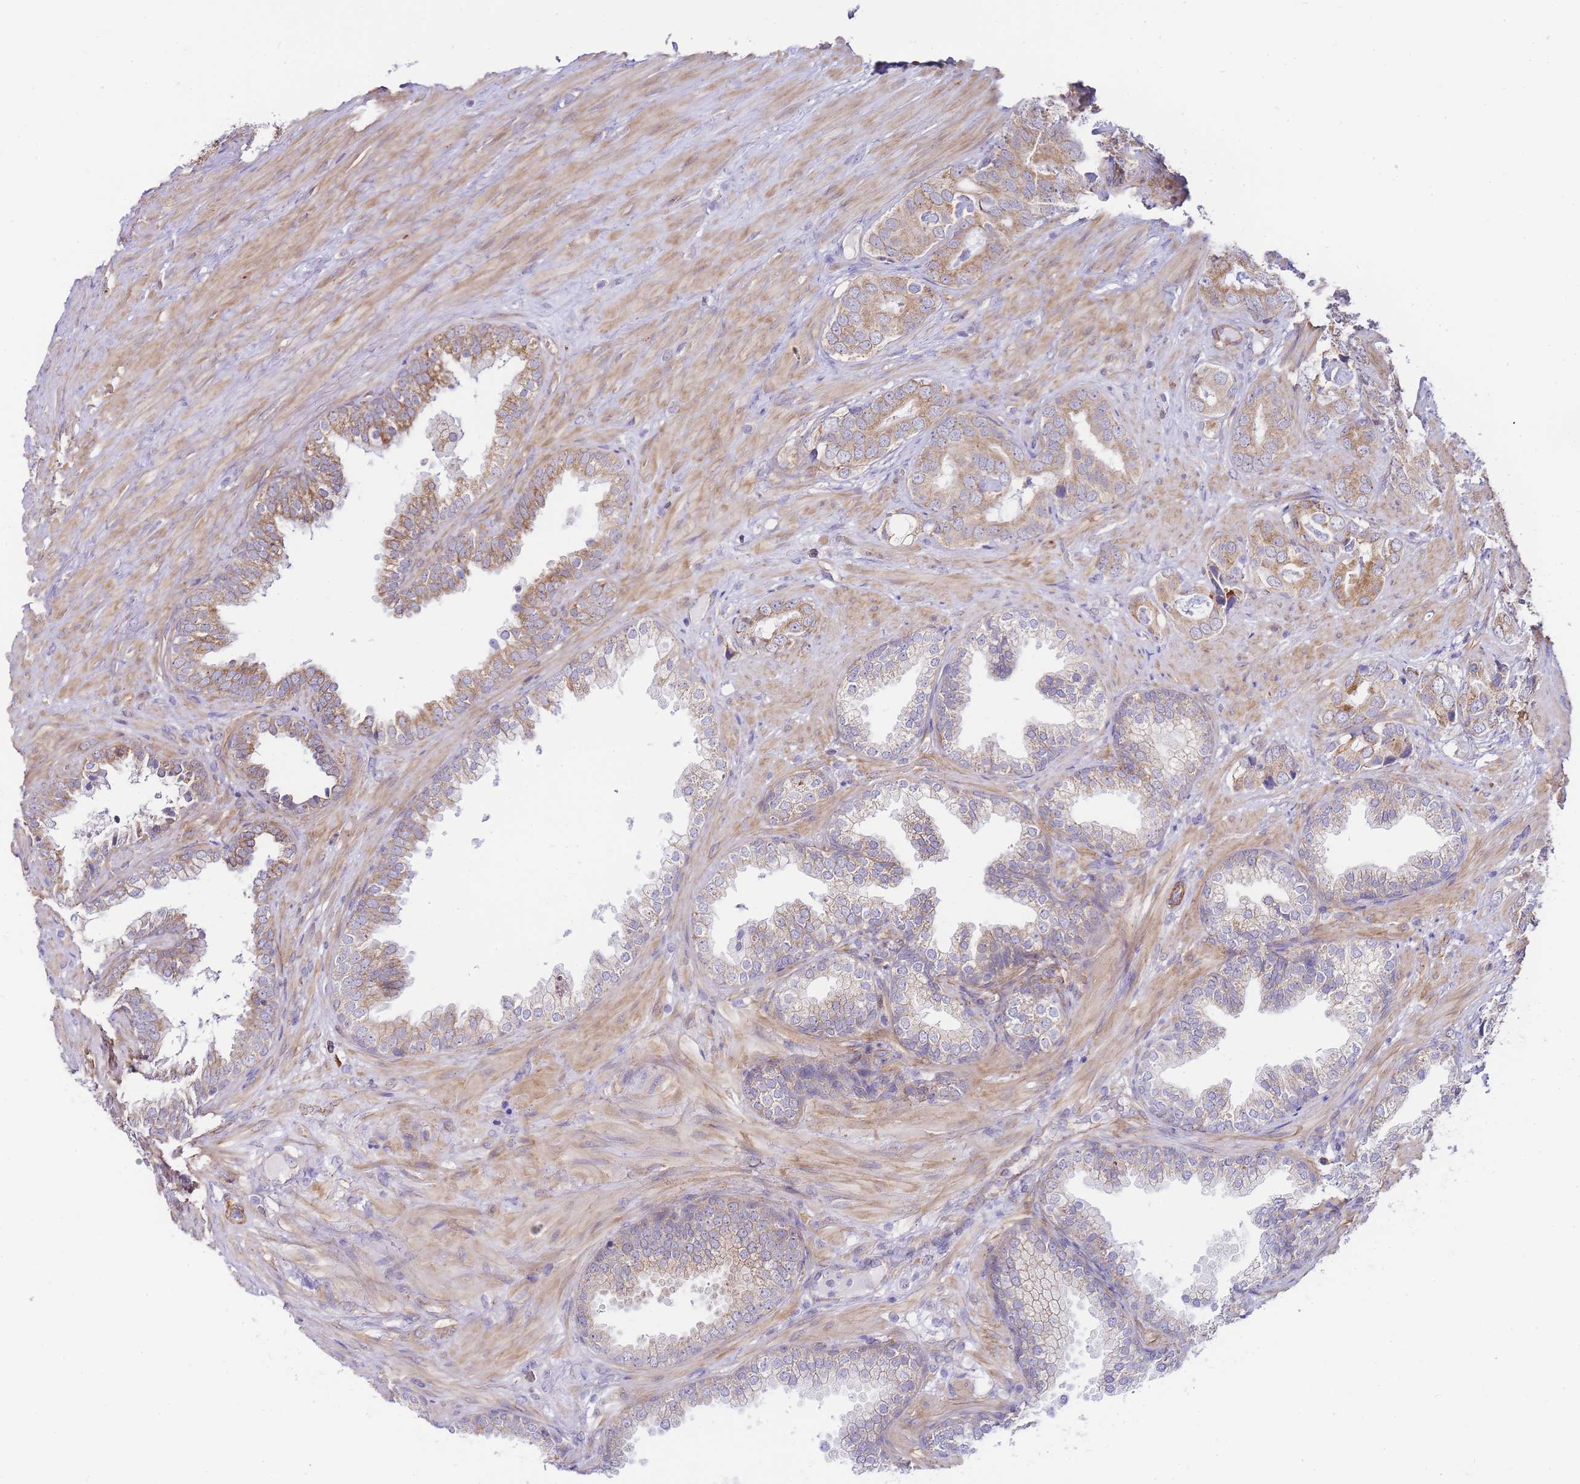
{"staining": {"intensity": "moderate", "quantity": "<25%", "location": "cytoplasmic/membranous"}, "tissue": "prostate cancer", "cell_type": "Tumor cells", "image_type": "cancer", "snomed": [{"axis": "morphology", "description": "Adenocarcinoma, High grade"}, {"axis": "topography", "description": "Prostate"}], "caption": "Immunohistochemical staining of human prostate cancer reveals low levels of moderate cytoplasmic/membranous protein positivity in about <25% of tumor cells. (DAB (3,3'-diaminobenzidine) IHC, brown staining for protein, blue staining for nuclei).", "gene": "PDCD7", "patient": {"sex": "male", "age": 71}}